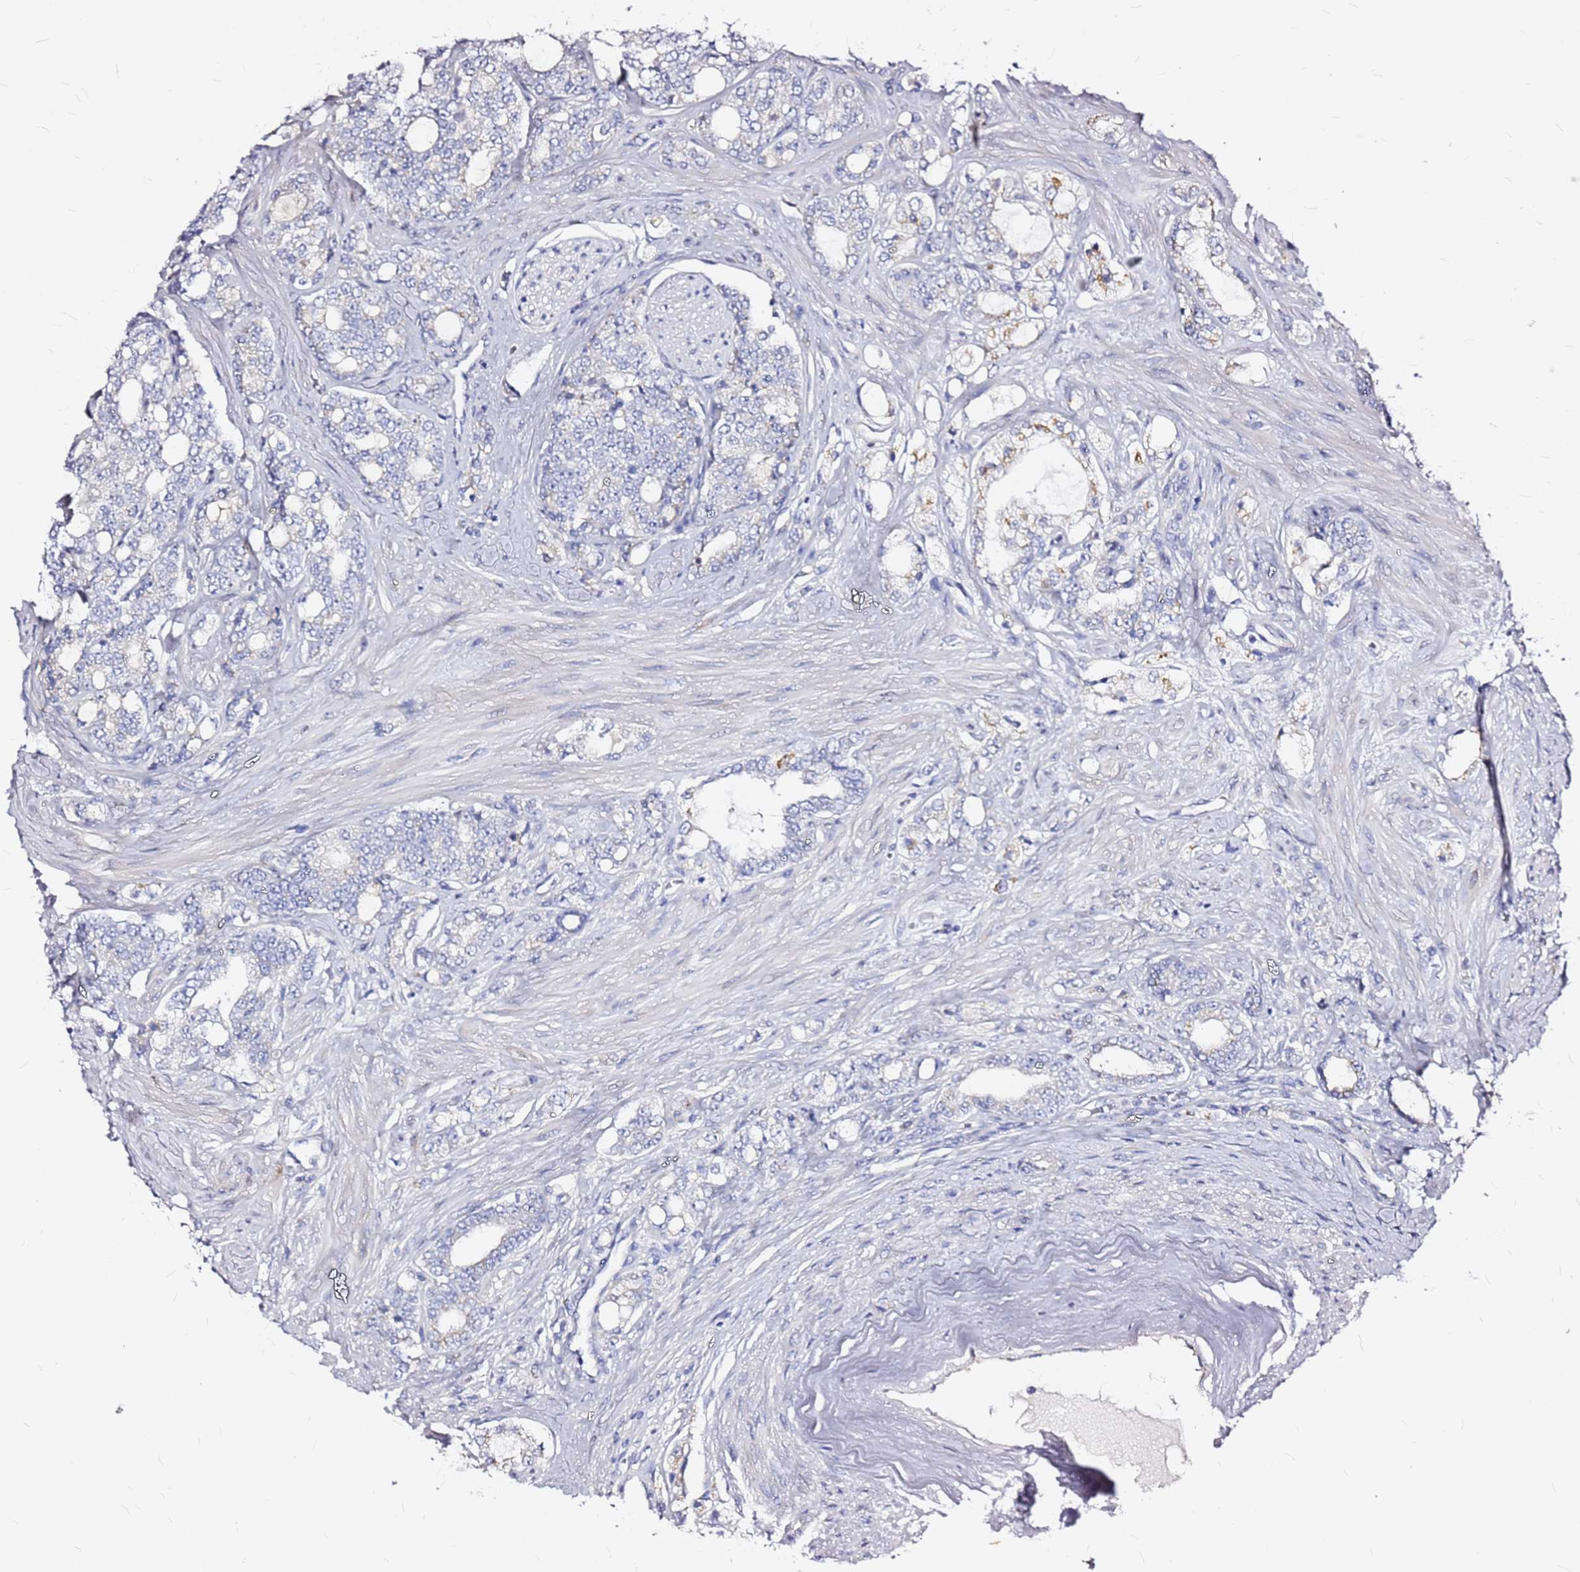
{"staining": {"intensity": "negative", "quantity": "none", "location": "none"}, "tissue": "prostate cancer", "cell_type": "Tumor cells", "image_type": "cancer", "snomed": [{"axis": "morphology", "description": "Adenocarcinoma, High grade"}, {"axis": "topography", "description": "Prostate"}], "caption": "Tumor cells are negative for brown protein staining in prostate cancer (adenocarcinoma (high-grade)).", "gene": "CASD1", "patient": {"sex": "male", "age": 64}}